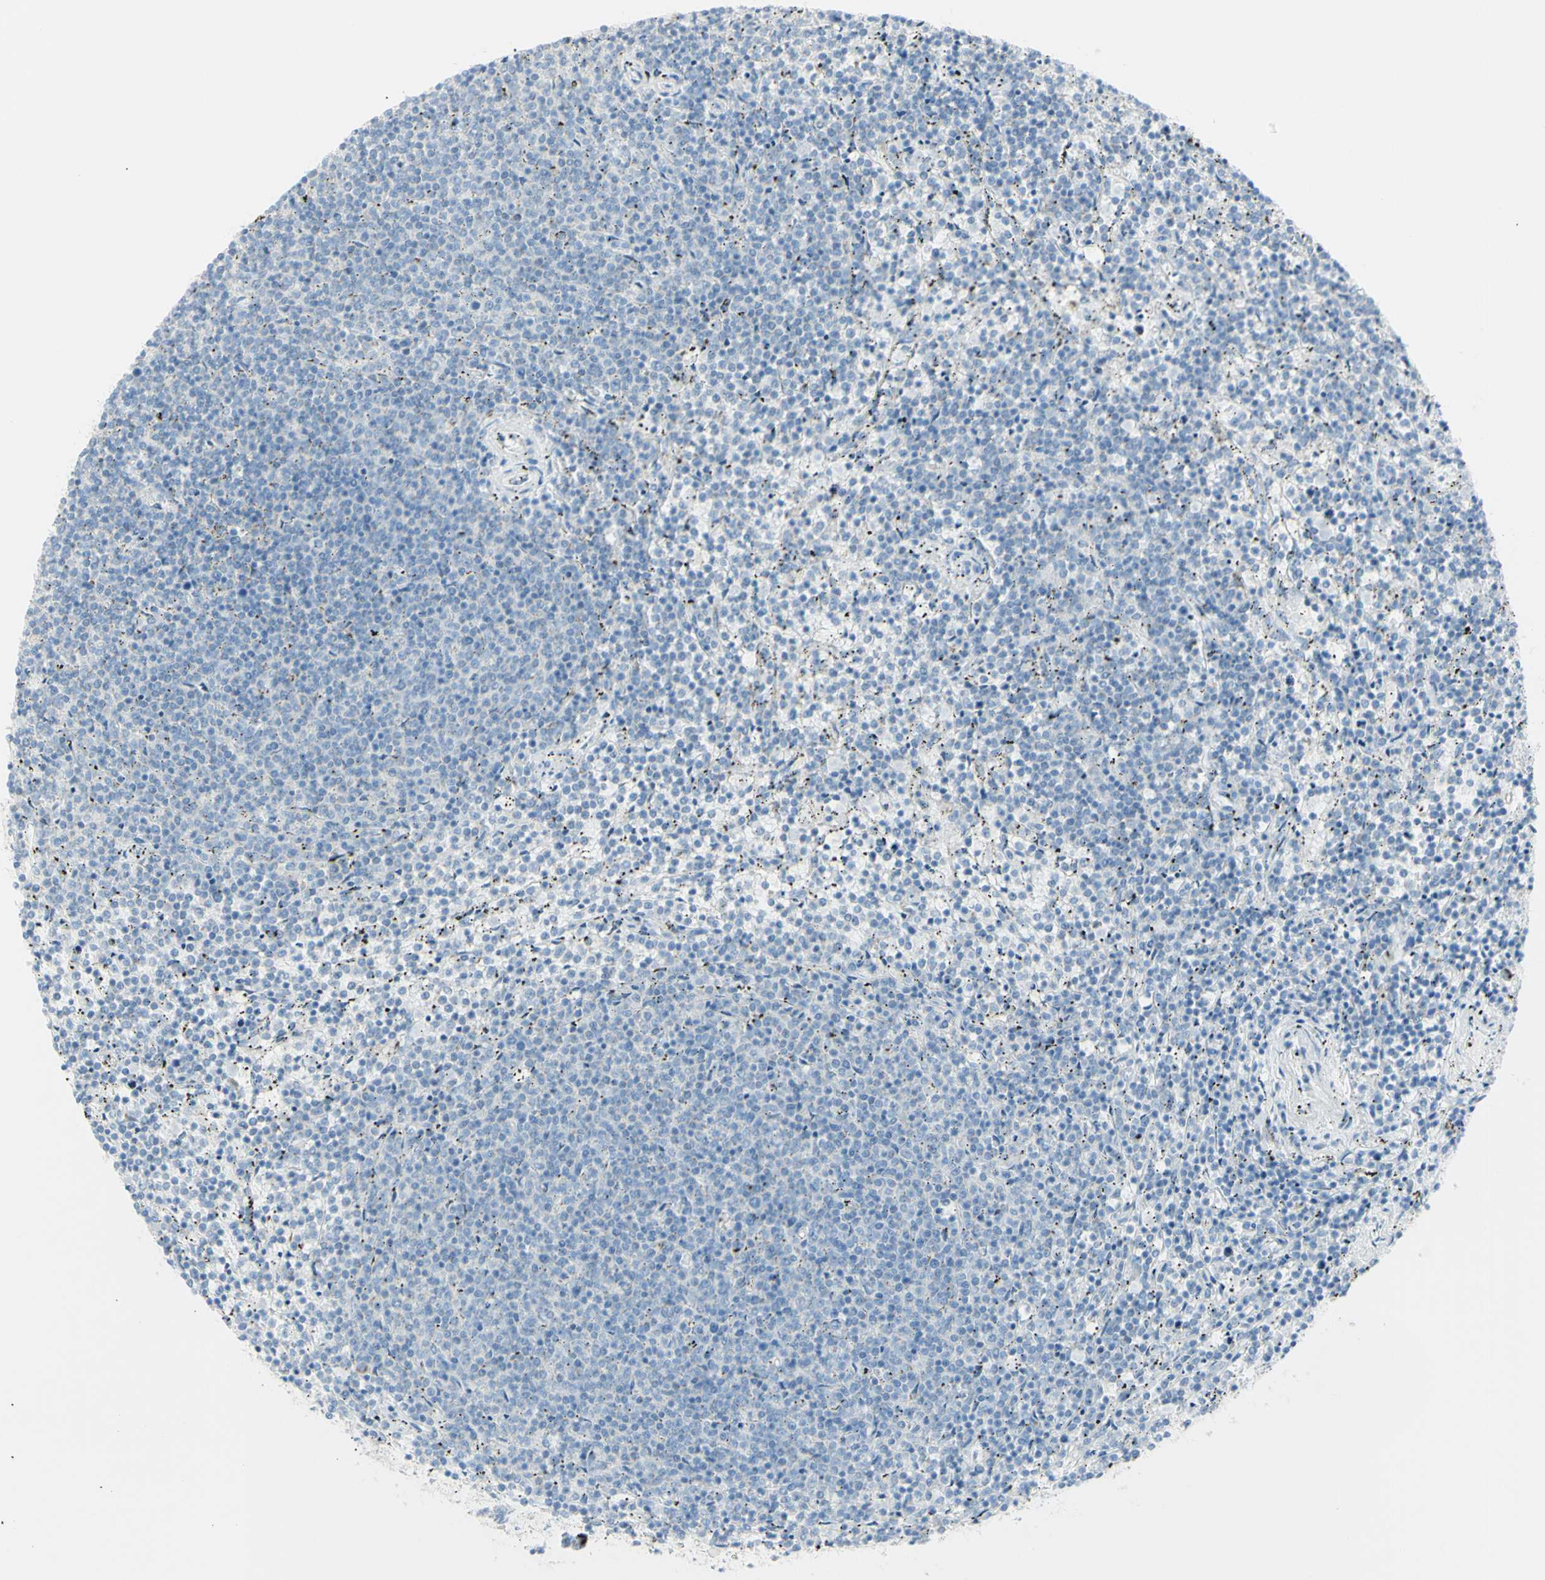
{"staining": {"intensity": "negative", "quantity": "none", "location": "none"}, "tissue": "lymphoma", "cell_type": "Tumor cells", "image_type": "cancer", "snomed": [{"axis": "morphology", "description": "Malignant lymphoma, non-Hodgkin's type, Low grade"}, {"axis": "topography", "description": "Spleen"}], "caption": "Protein analysis of lymphoma shows no significant staining in tumor cells. (Brightfield microscopy of DAB (3,3'-diaminobenzidine) immunohistochemistry (IHC) at high magnification).", "gene": "LETM1", "patient": {"sex": "female", "age": 50}}